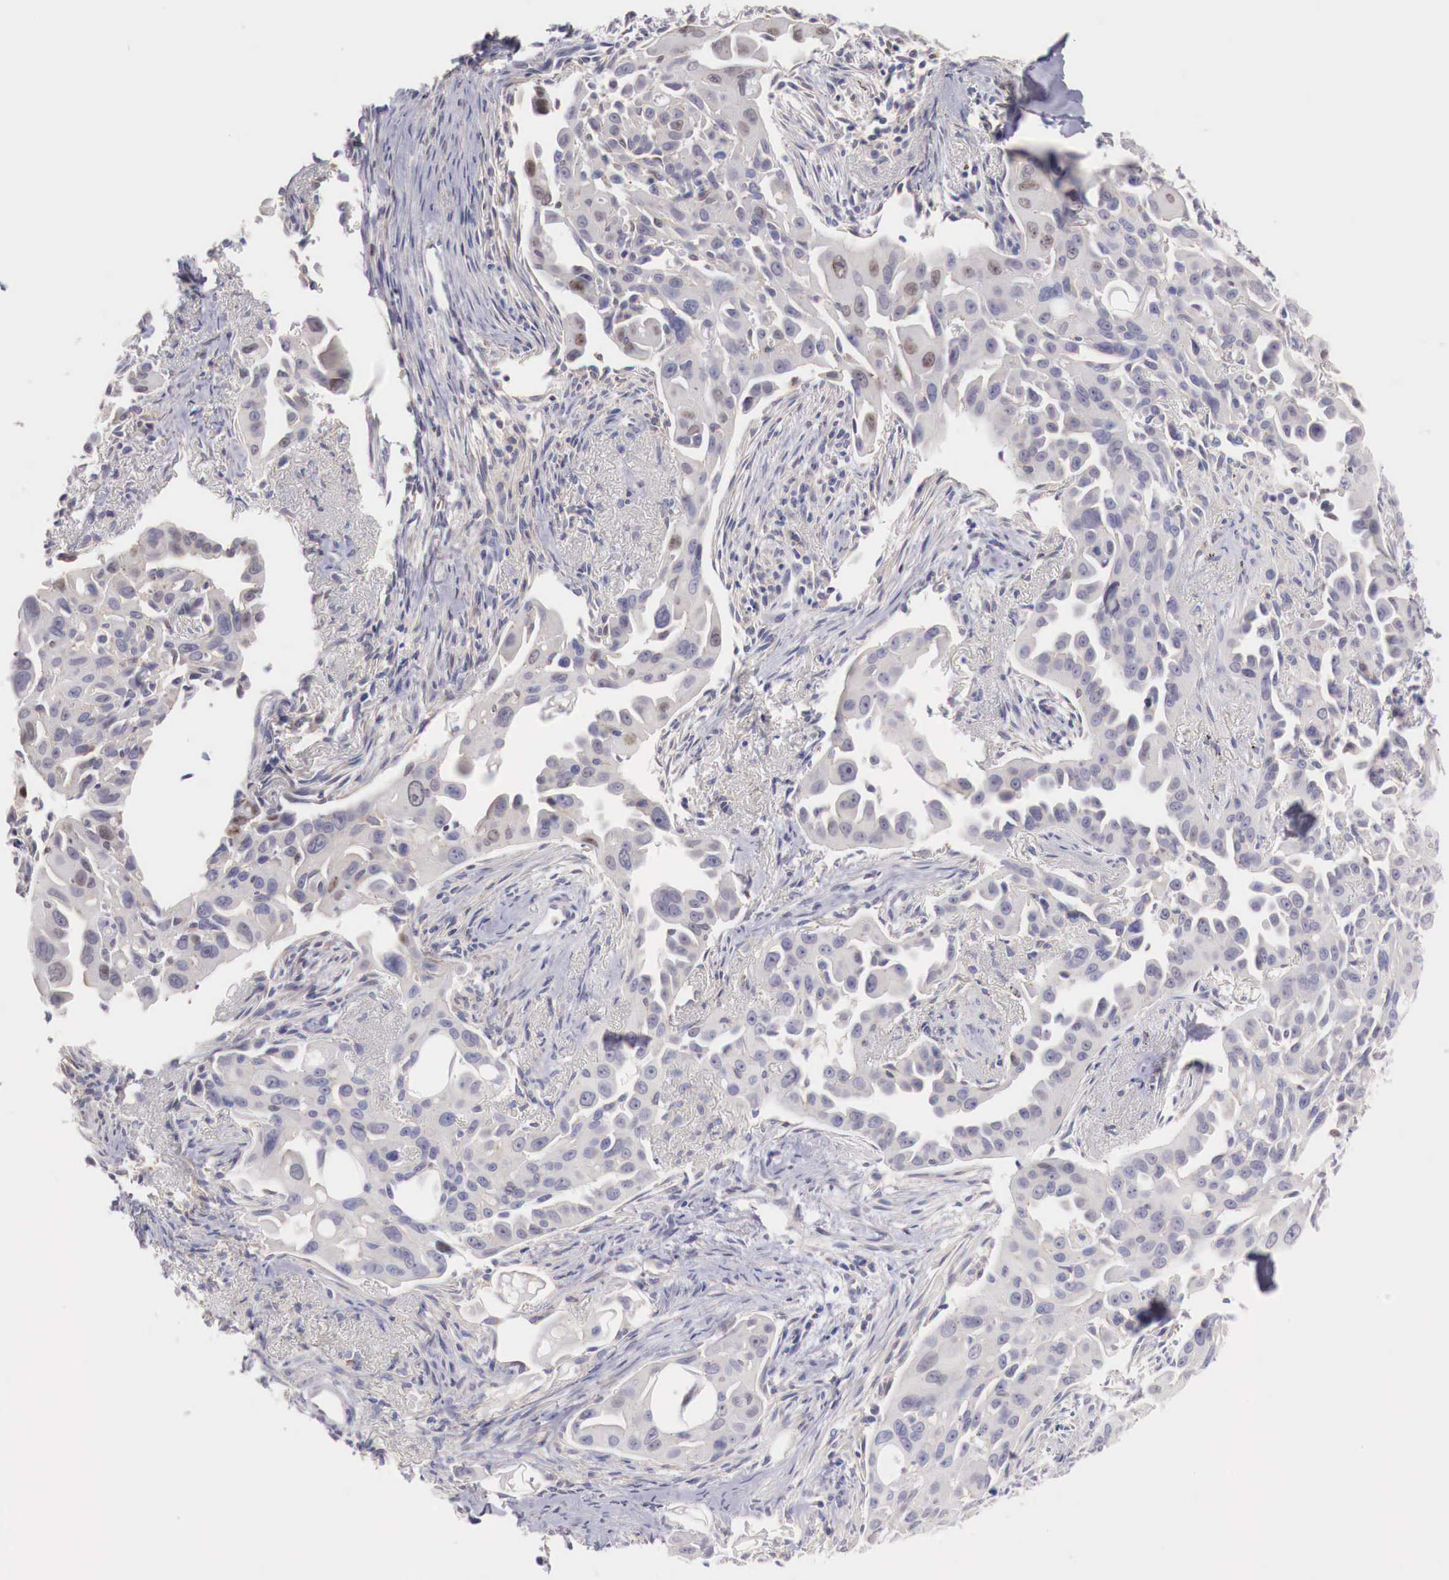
{"staining": {"intensity": "negative", "quantity": "none", "location": "none"}, "tissue": "lung cancer", "cell_type": "Tumor cells", "image_type": "cancer", "snomed": [{"axis": "morphology", "description": "Adenocarcinoma, NOS"}, {"axis": "topography", "description": "Lung"}], "caption": "DAB (3,3'-diaminobenzidine) immunohistochemical staining of human adenocarcinoma (lung) reveals no significant expression in tumor cells.", "gene": "TRIM13", "patient": {"sex": "male", "age": 68}}